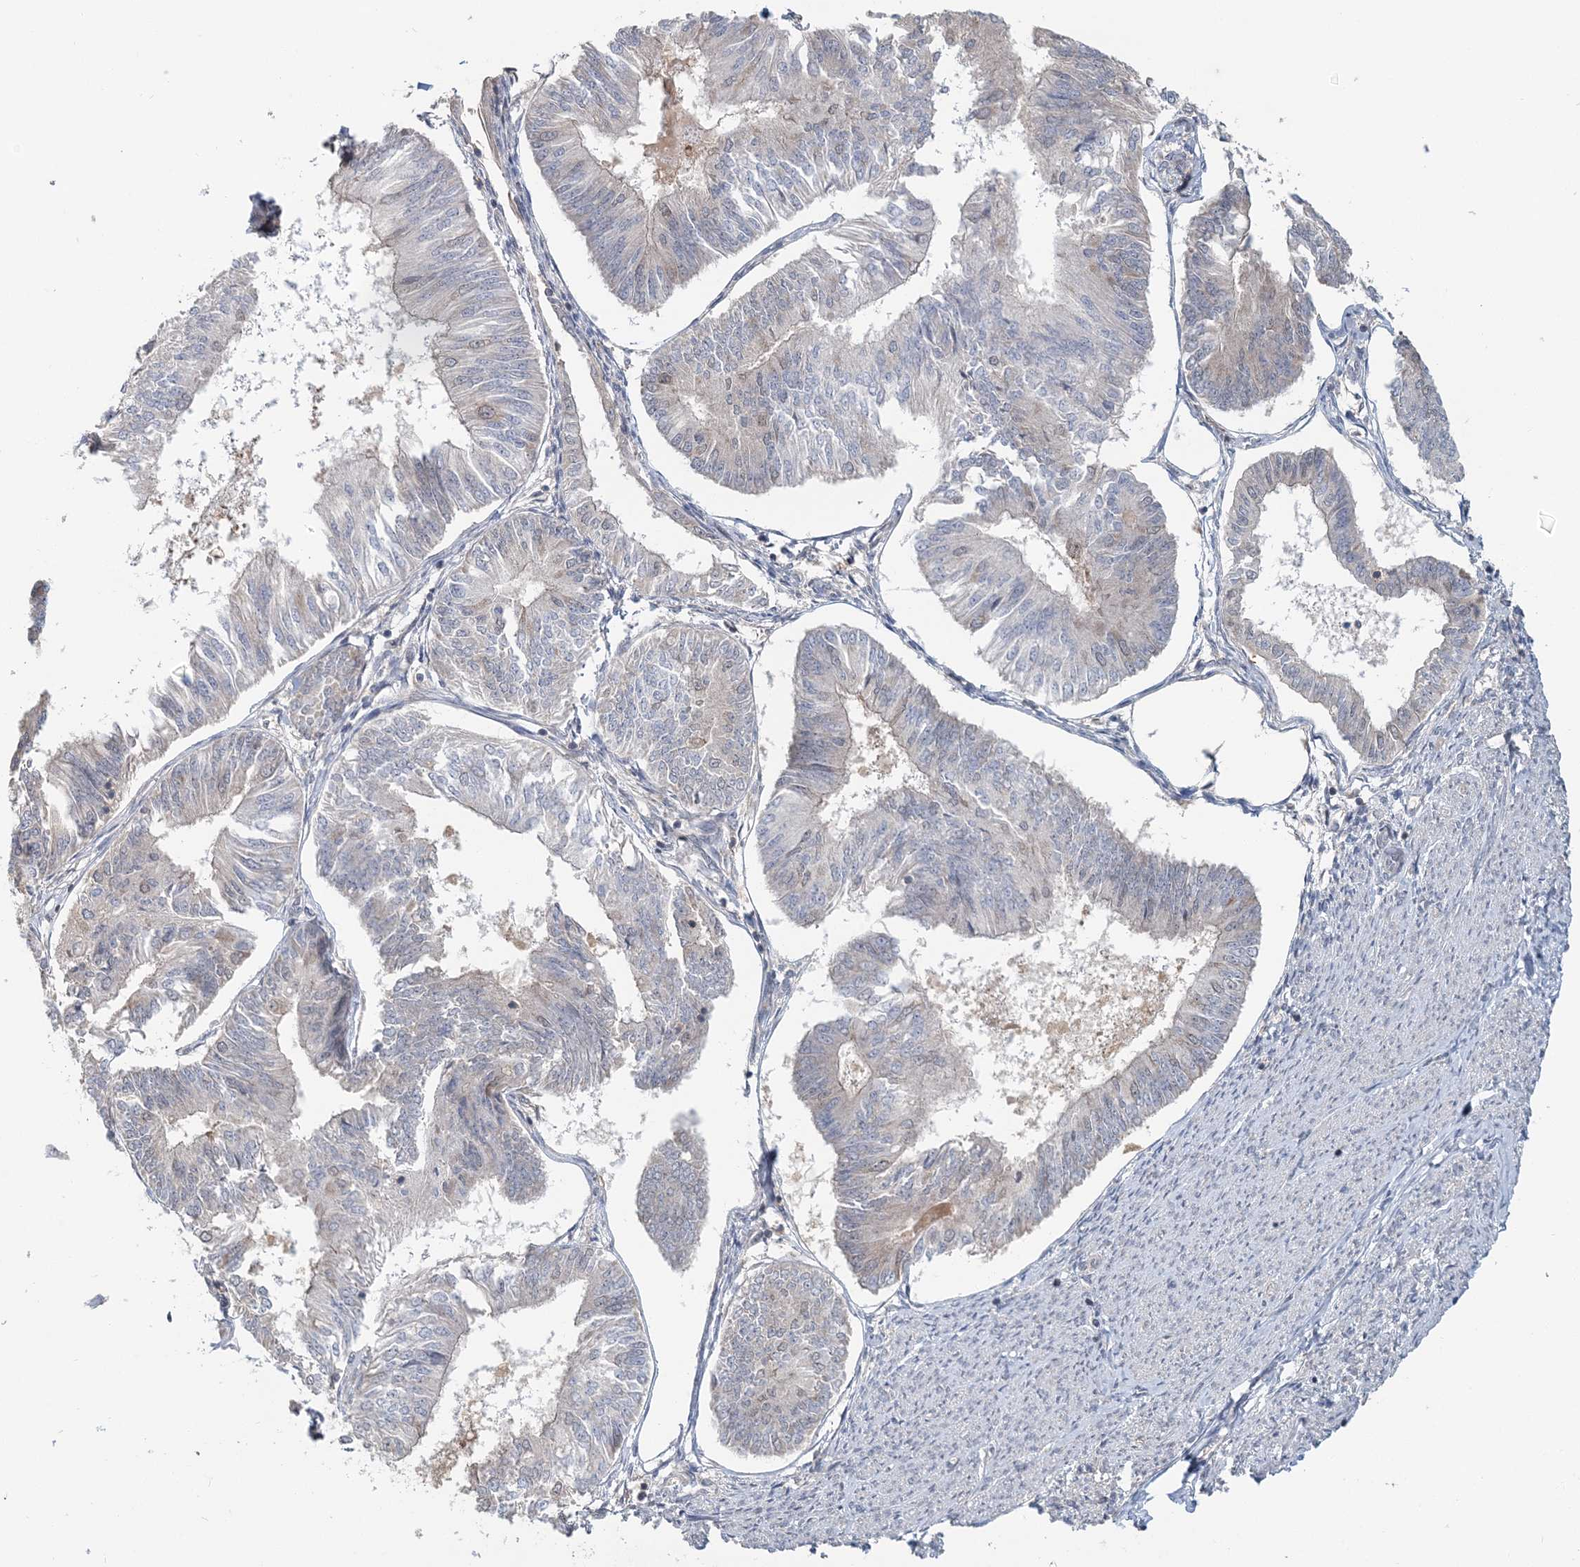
{"staining": {"intensity": "negative", "quantity": "none", "location": "none"}, "tissue": "endometrial cancer", "cell_type": "Tumor cells", "image_type": "cancer", "snomed": [{"axis": "morphology", "description": "Adenocarcinoma, NOS"}, {"axis": "topography", "description": "Endometrium"}], "caption": "Immunohistochemistry (IHC) of endometrial cancer (adenocarcinoma) exhibits no staining in tumor cells.", "gene": "RNF25", "patient": {"sex": "female", "age": 58}}